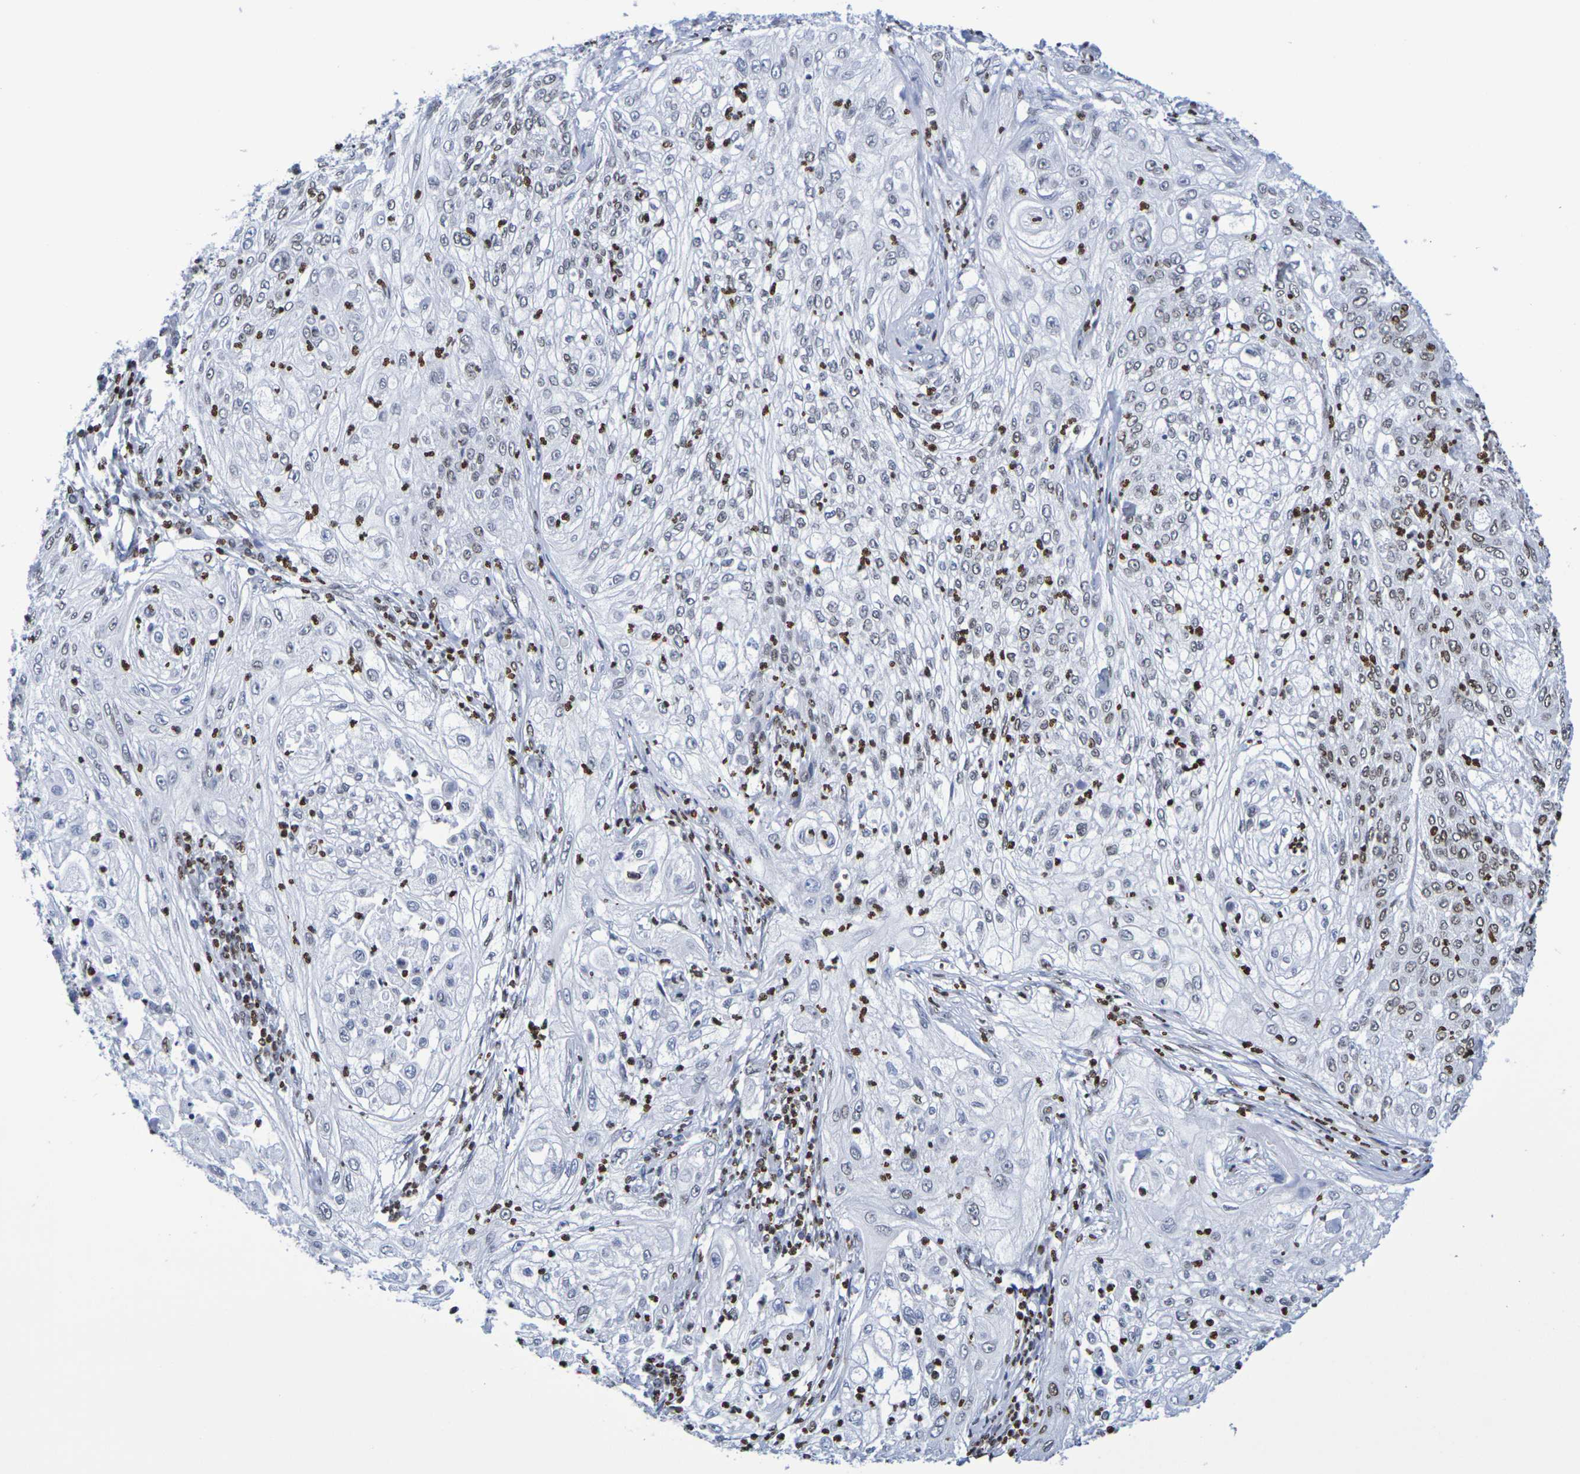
{"staining": {"intensity": "negative", "quantity": "none", "location": "none"}, "tissue": "lung cancer", "cell_type": "Tumor cells", "image_type": "cancer", "snomed": [{"axis": "morphology", "description": "Inflammation, NOS"}, {"axis": "morphology", "description": "Squamous cell carcinoma, NOS"}, {"axis": "topography", "description": "Lymph node"}, {"axis": "topography", "description": "Soft tissue"}, {"axis": "topography", "description": "Lung"}], "caption": "Immunohistochemistry (IHC) image of neoplastic tissue: human lung cancer stained with DAB (3,3'-diaminobenzidine) displays no significant protein positivity in tumor cells.", "gene": "H1-5", "patient": {"sex": "male", "age": 66}}